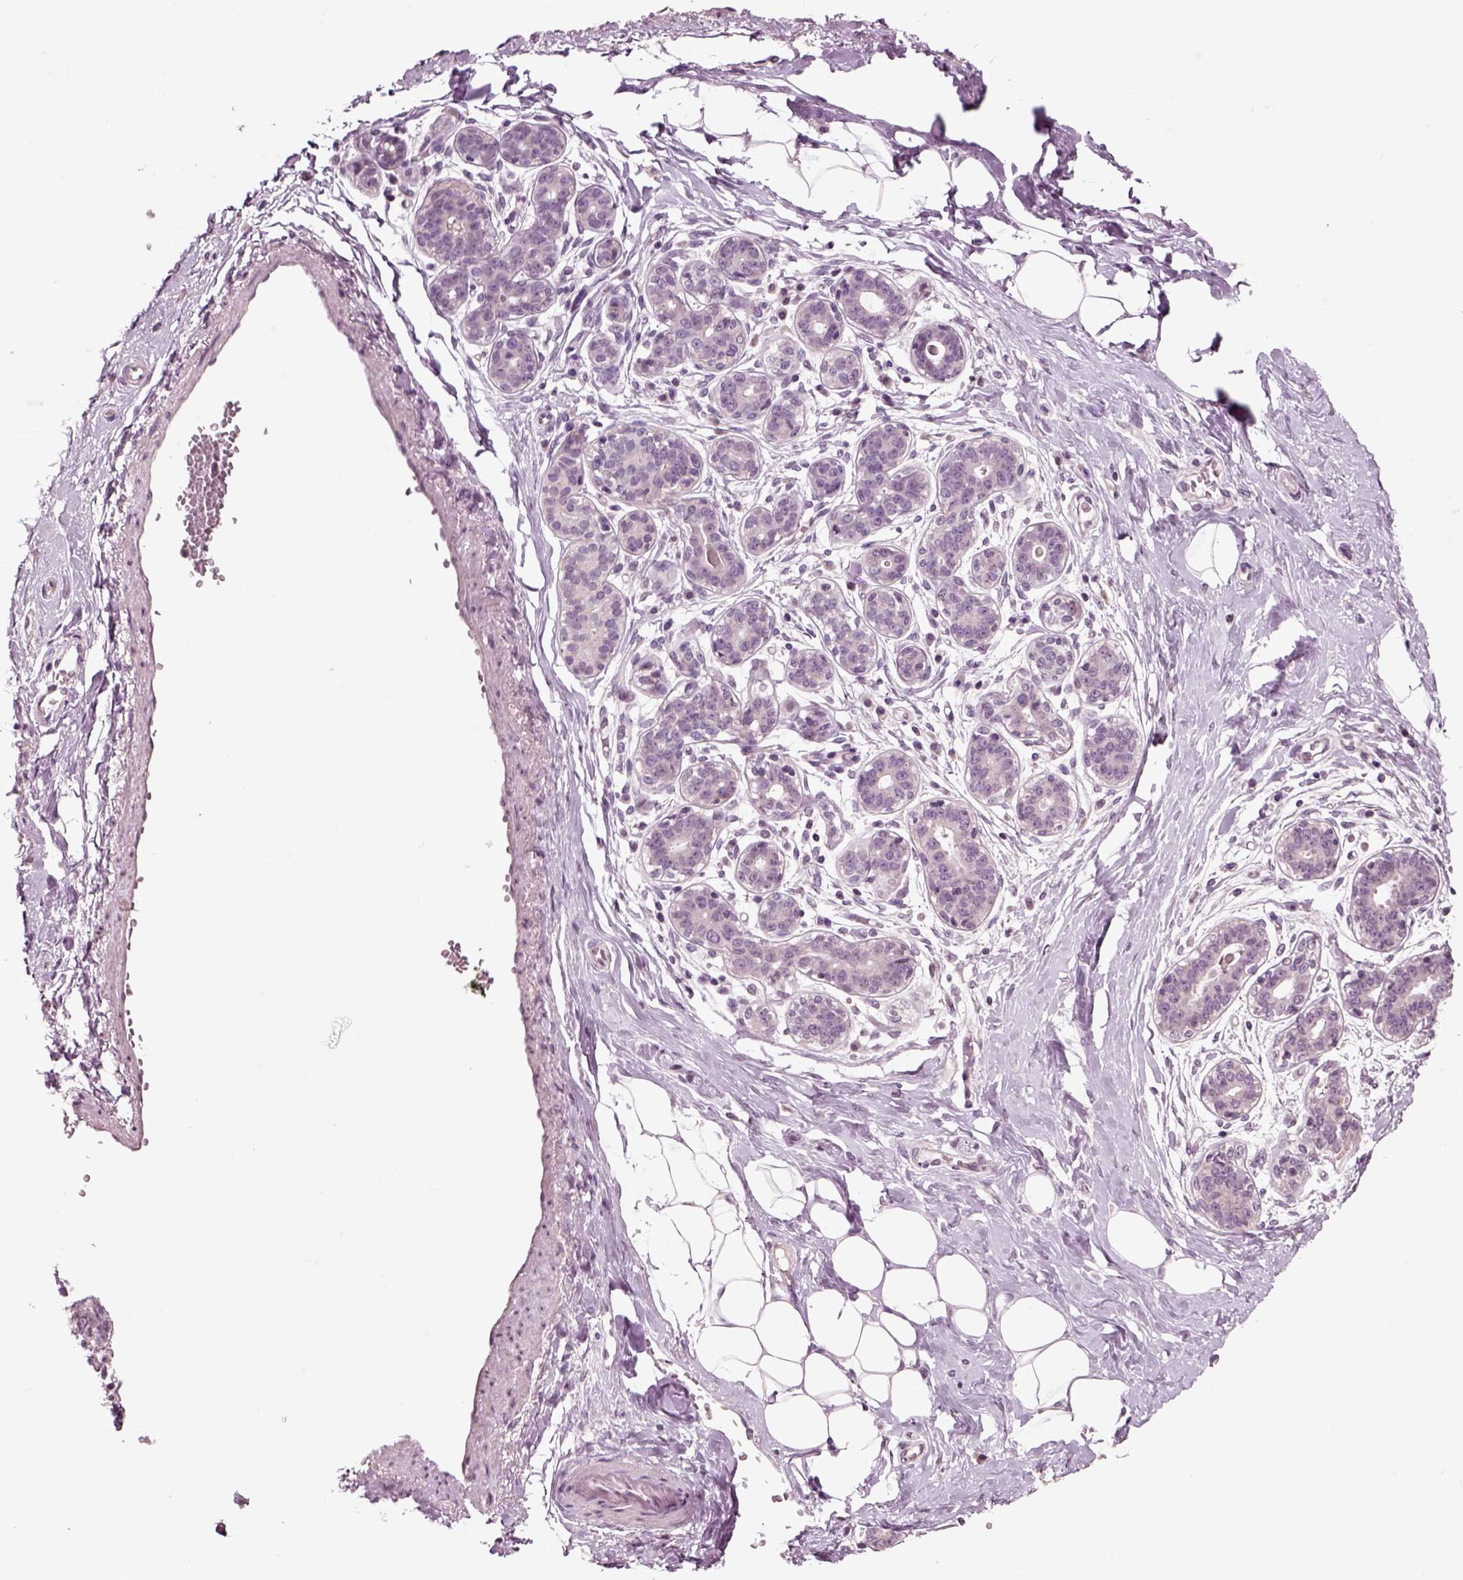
{"staining": {"intensity": "negative", "quantity": "none", "location": "none"}, "tissue": "breast", "cell_type": "Adipocytes", "image_type": "normal", "snomed": [{"axis": "morphology", "description": "Normal tissue, NOS"}, {"axis": "topography", "description": "Skin"}, {"axis": "topography", "description": "Breast"}], "caption": "DAB (3,3'-diaminobenzidine) immunohistochemical staining of unremarkable breast exhibits no significant staining in adipocytes.", "gene": "CHGB", "patient": {"sex": "female", "age": 43}}